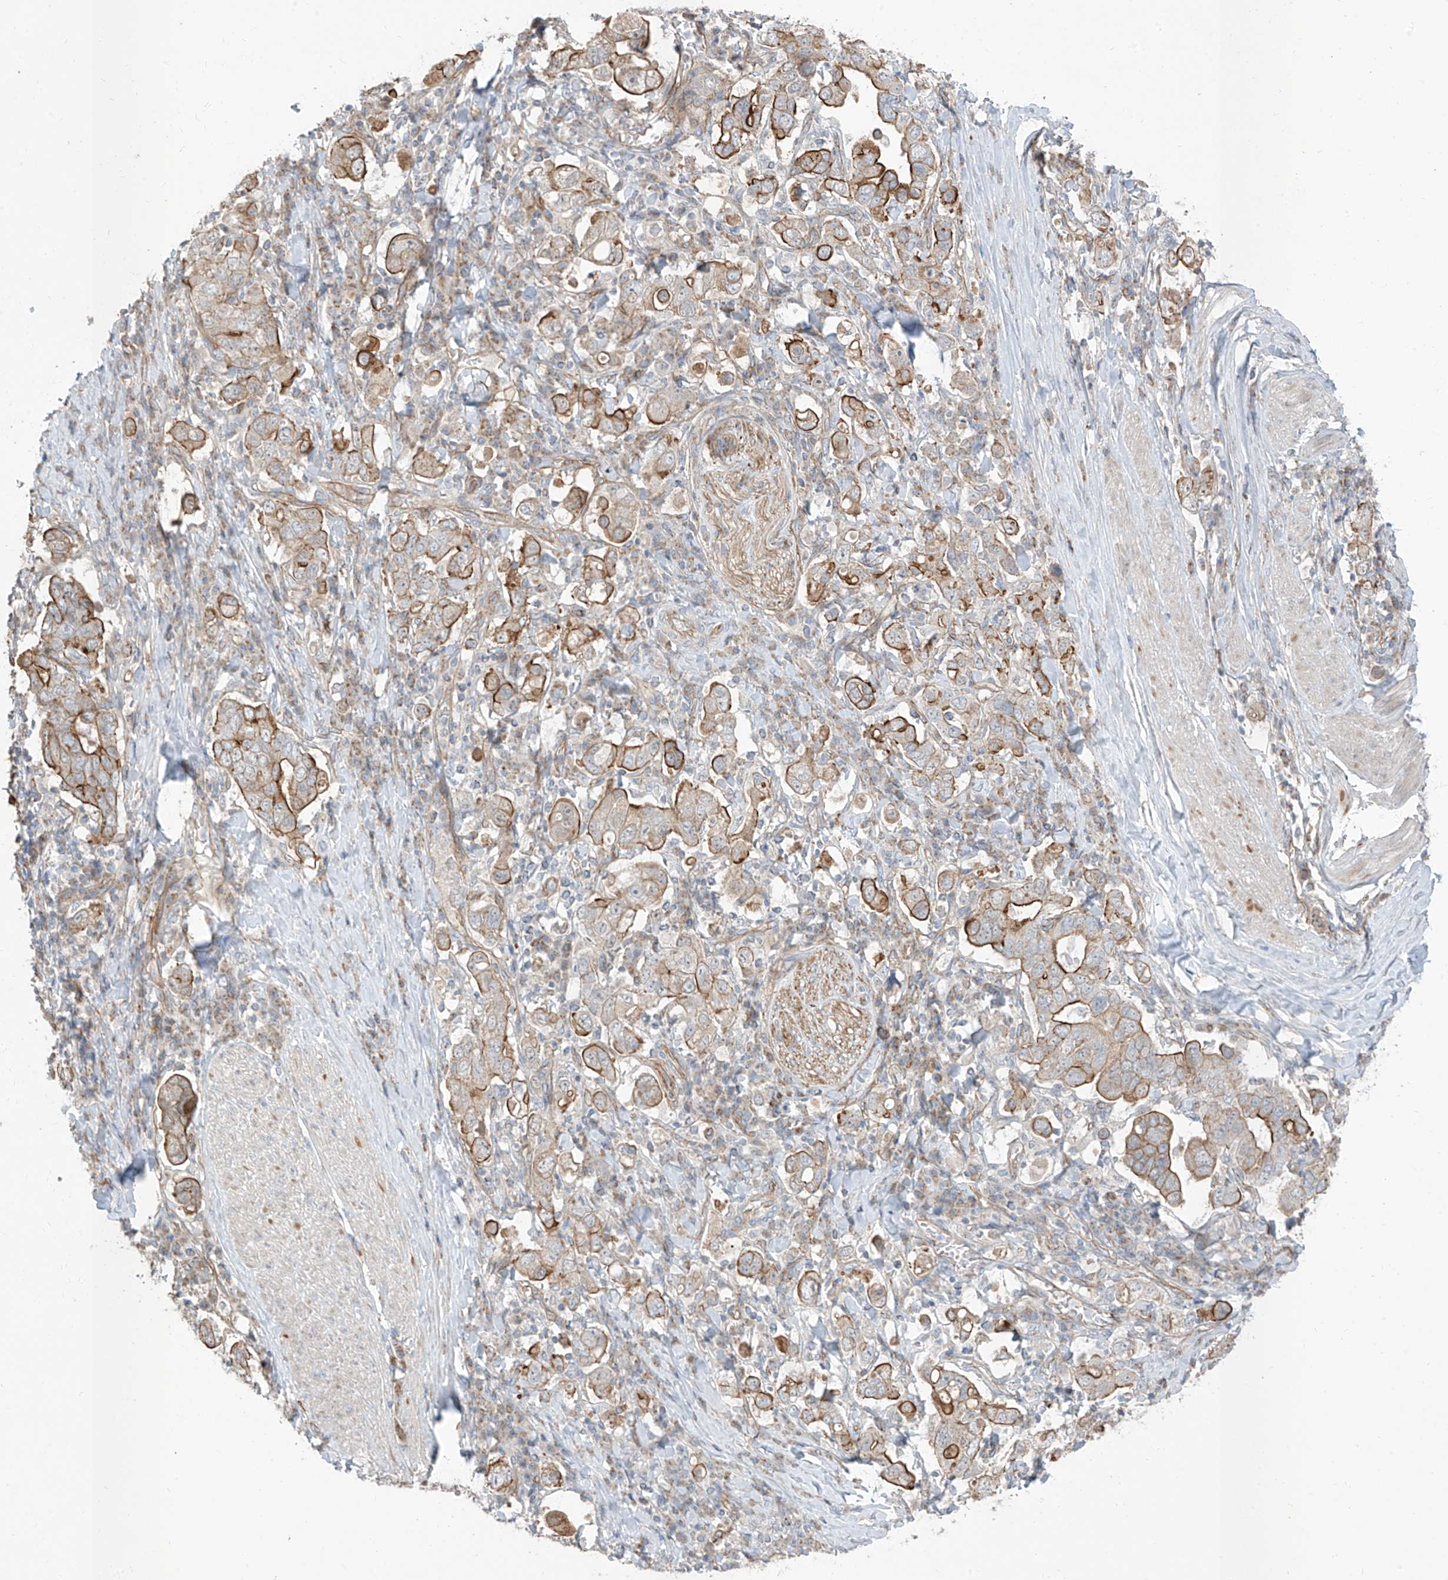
{"staining": {"intensity": "moderate", "quantity": "25%-75%", "location": "cytoplasmic/membranous"}, "tissue": "stomach cancer", "cell_type": "Tumor cells", "image_type": "cancer", "snomed": [{"axis": "morphology", "description": "Adenocarcinoma, NOS"}, {"axis": "topography", "description": "Stomach, upper"}], "caption": "Immunohistochemical staining of human stomach adenocarcinoma reveals medium levels of moderate cytoplasmic/membranous staining in about 25%-75% of tumor cells.", "gene": "EPHX4", "patient": {"sex": "male", "age": 62}}